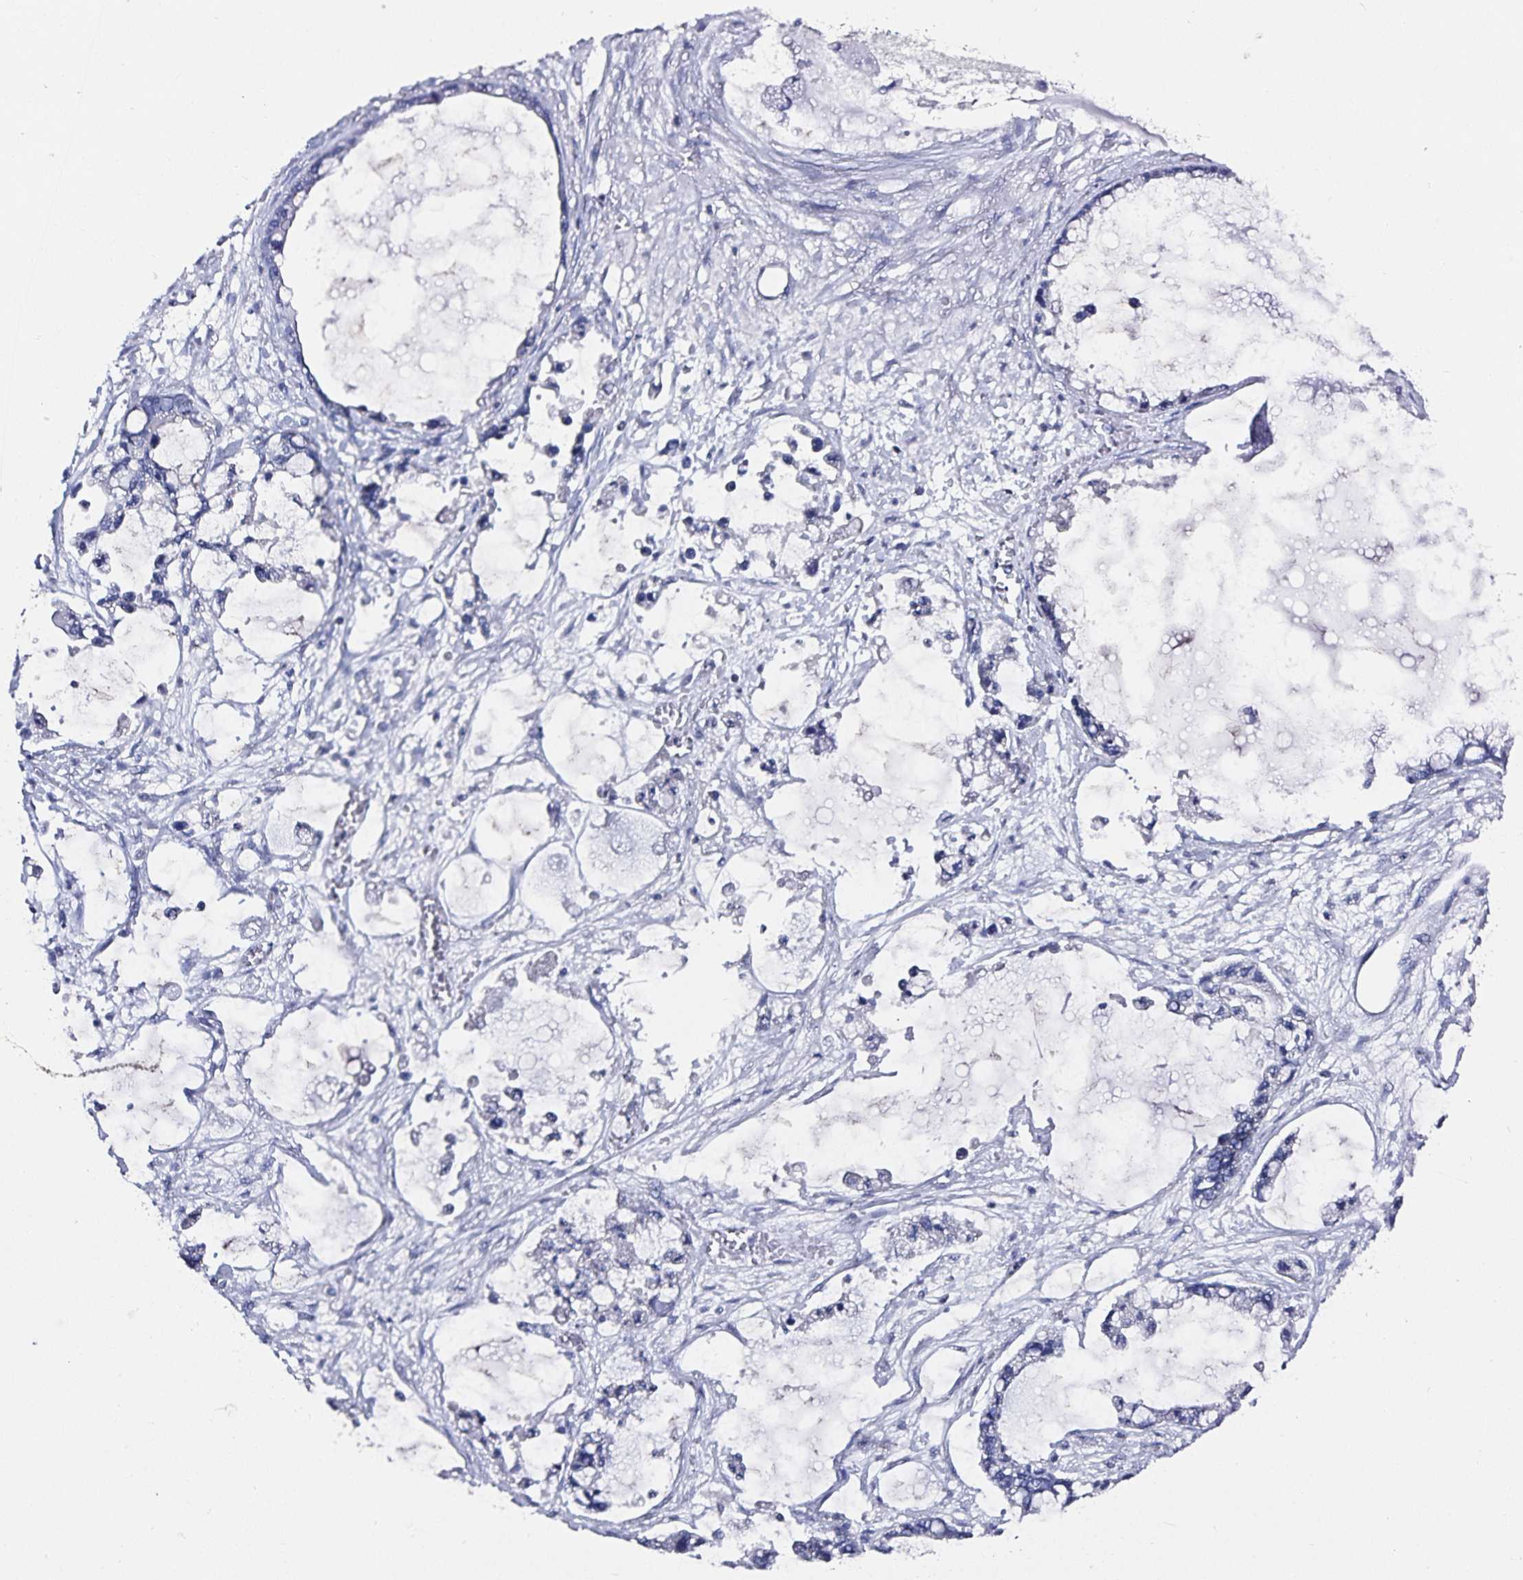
{"staining": {"intensity": "negative", "quantity": "none", "location": "none"}, "tissue": "ovarian cancer", "cell_type": "Tumor cells", "image_type": "cancer", "snomed": [{"axis": "morphology", "description": "Cystadenocarcinoma, mucinous, NOS"}, {"axis": "topography", "description": "Ovary"}], "caption": "Immunohistochemical staining of human ovarian mucinous cystadenocarcinoma demonstrates no significant staining in tumor cells.", "gene": "TSPAN7", "patient": {"sex": "female", "age": 63}}